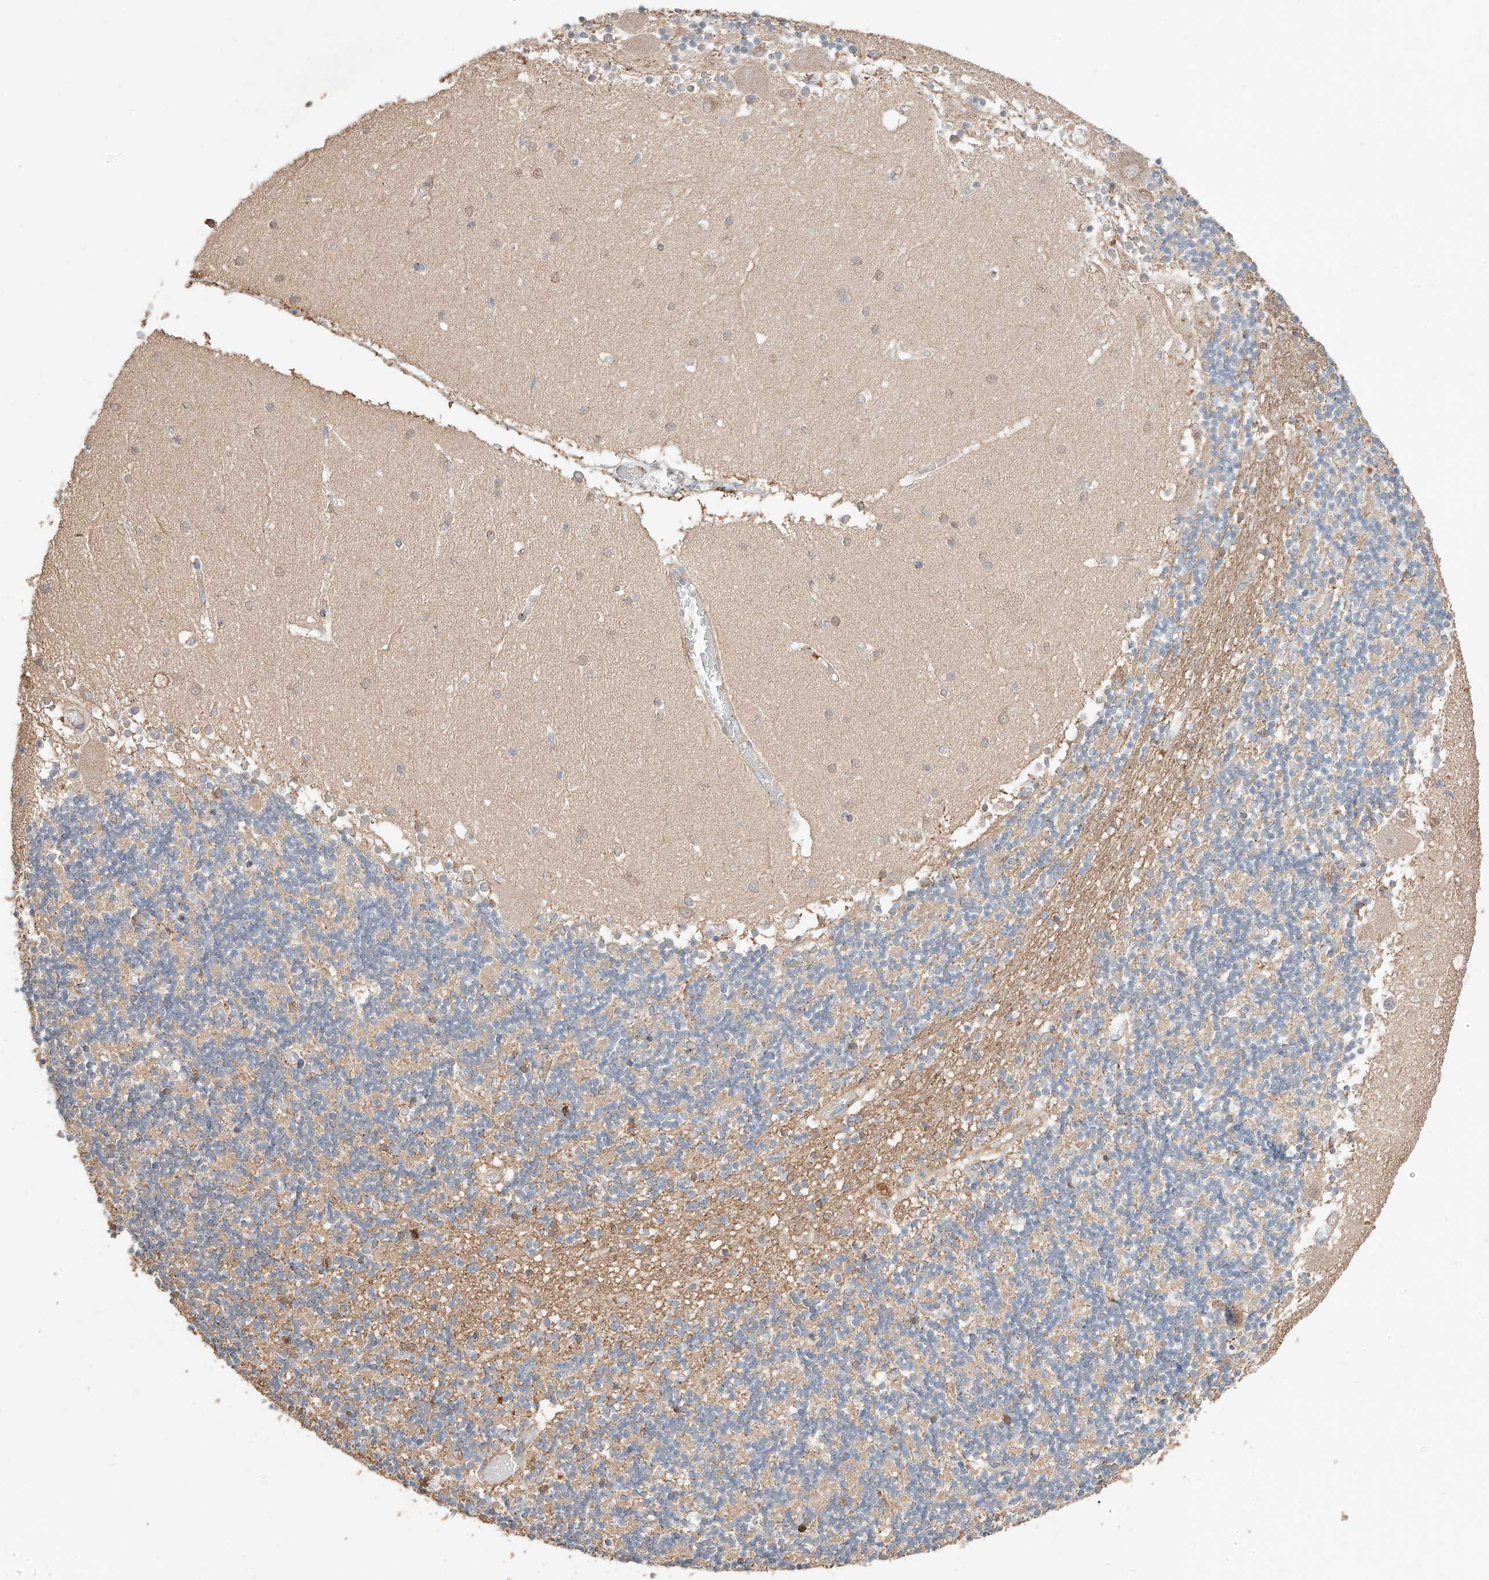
{"staining": {"intensity": "moderate", "quantity": "25%-75%", "location": "cytoplasmic/membranous"}, "tissue": "cerebellum", "cell_type": "Cells in granular layer", "image_type": "normal", "snomed": [{"axis": "morphology", "description": "Normal tissue, NOS"}, {"axis": "topography", "description": "Cerebellum"}], "caption": "Moderate cytoplasmic/membranous staining for a protein is seen in about 25%-75% of cells in granular layer of benign cerebellum using immunohistochemistry.", "gene": "MOSPD1", "patient": {"sex": "female", "age": 28}}